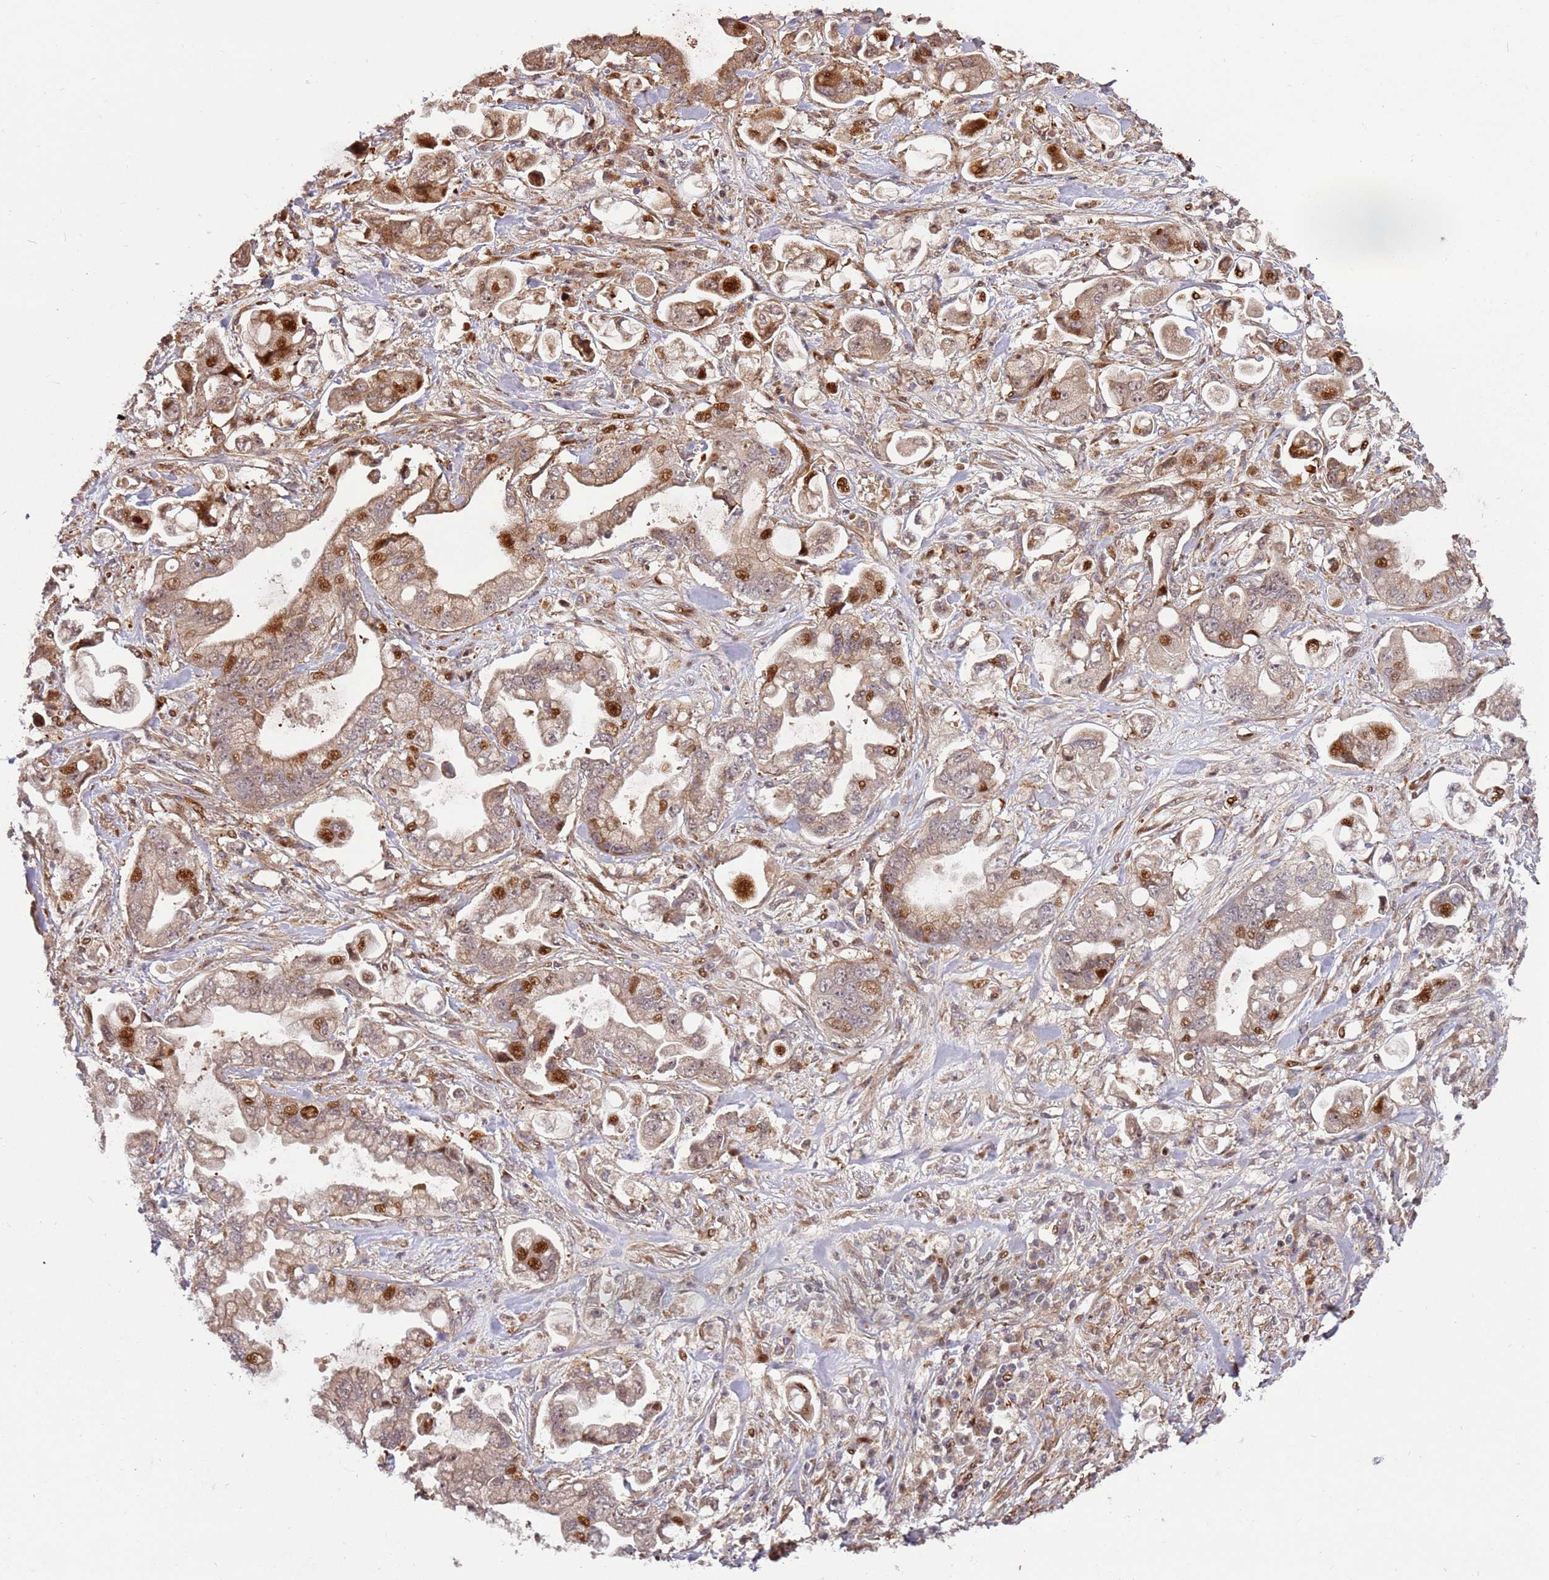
{"staining": {"intensity": "moderate", "quantity": "25%-75%", "location": "cytoplasmic/membranous,nuclear"}, "tissue": "stomach cancer", "cell_type": "Tumor cells", "image_type": "cancer", "snomed": [{"axis": "morphology", "description": "Adenocarcinoma, NOS"}, {"axis": "topography", "description": "Stomach"}], "caption": "Stomach adenocarcinoma stained with a brown dye demonstrates moderate cytoplasmic/membranous and nuclear positive staining in approximately 25%-75% of tumor cells.", "gene": "RHBDL1", "patient": {"sex": "male", "age": 62}}